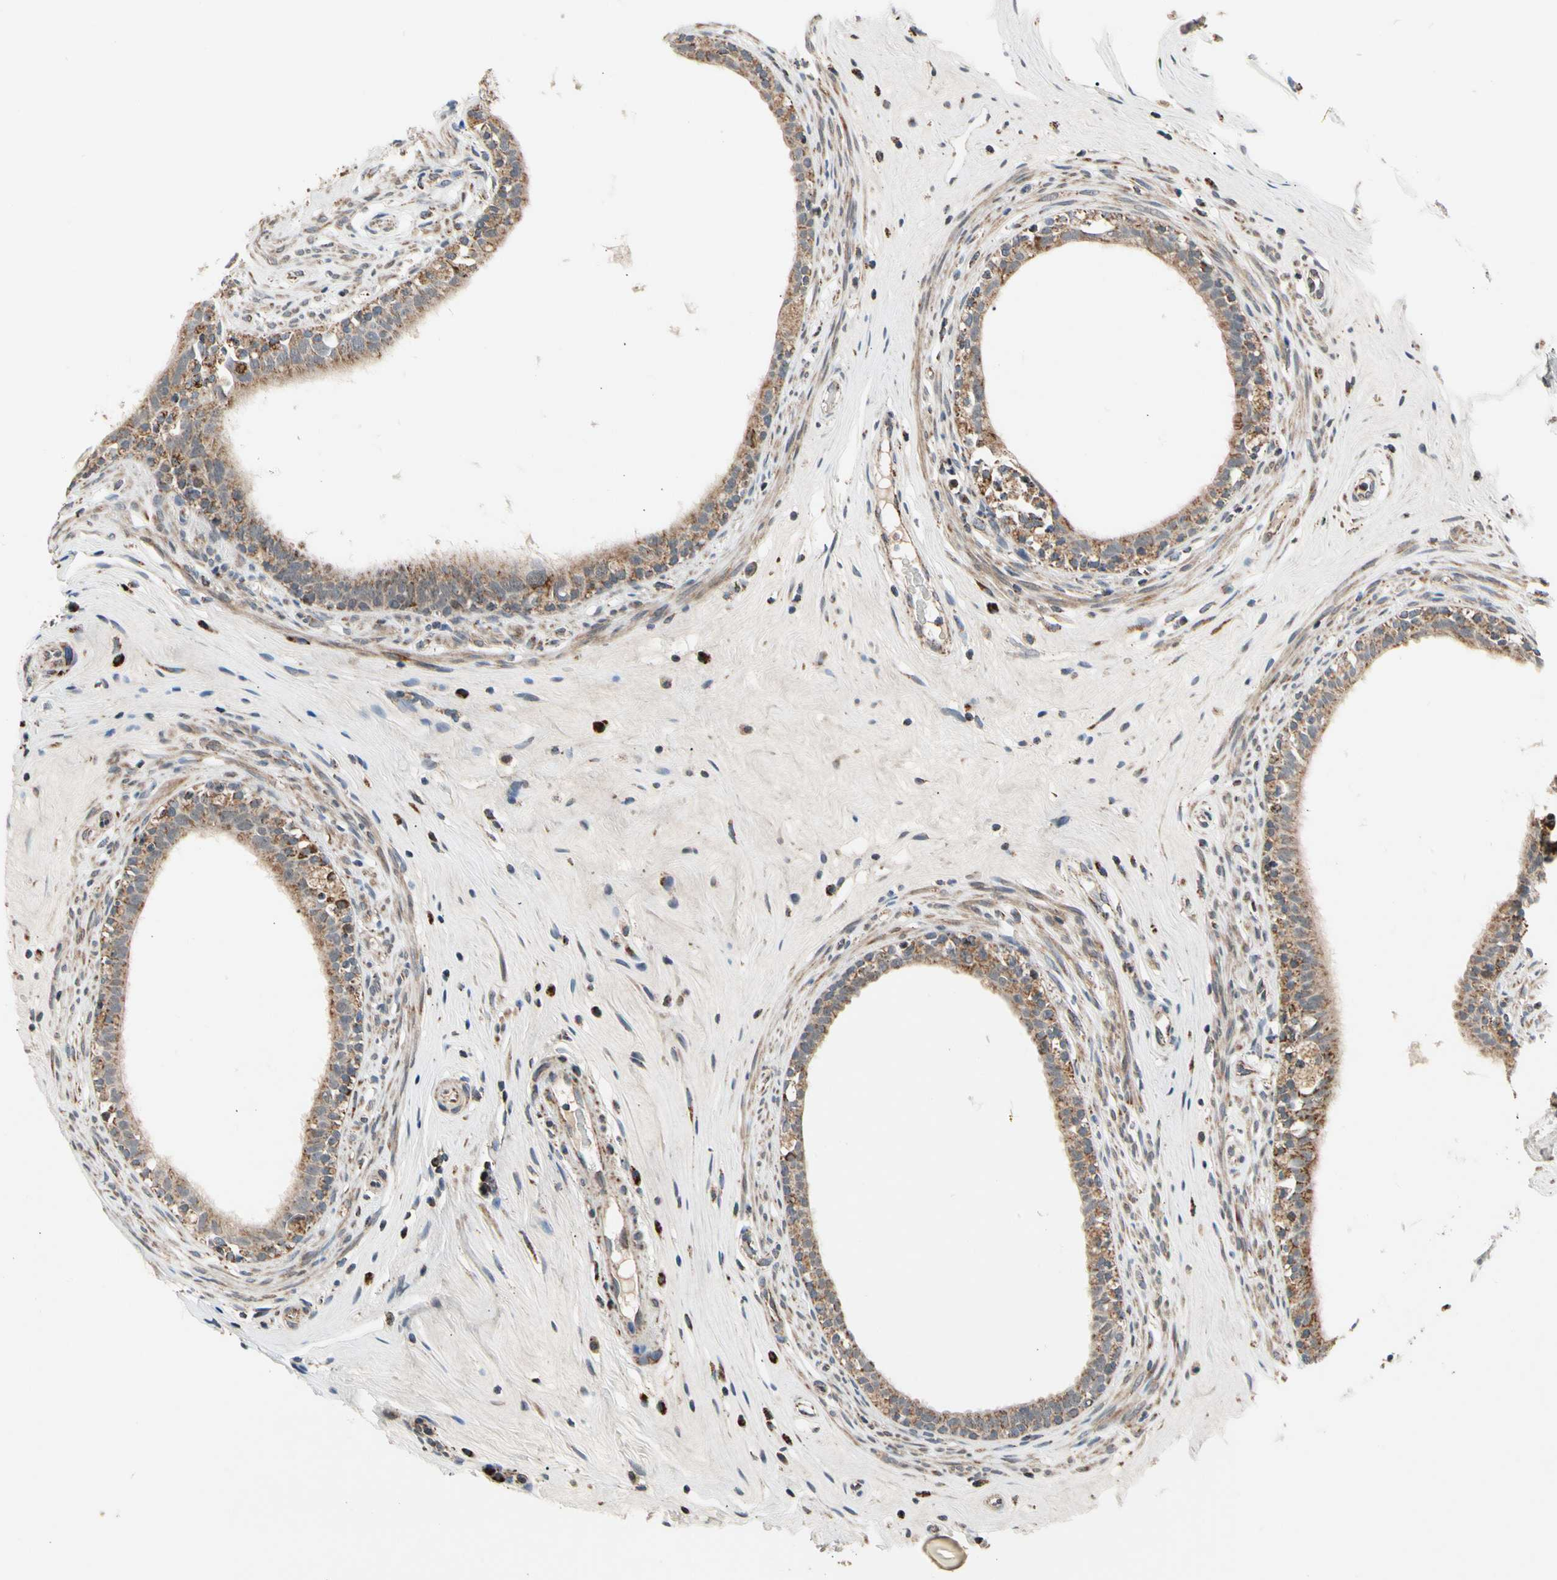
{"staining": {"intensity": "moderate", "quantity": "25%-75%", "location": "cytoplasmic/membranous"}, "tissue": "epididymis", "cell_type": "Glandular cells", "image_type": "normal", "snomed": [{"axis": "morphology", "description": "Normal tissue, NOS"}, {"axis": "morphology", "description": "Inflammation, NOS"}, {"axis": "topography", "description": "Epididymis"}], "caption": "IHC photomicrograph of normal epididymis stained for a protein (brown), which displays medium levels of moderate cytoplasmic/membranous positivity in approximately 25%-75% of glandular cells.", "gene": "KHDC4", "patient": {"sex": "male", "age": 84}}